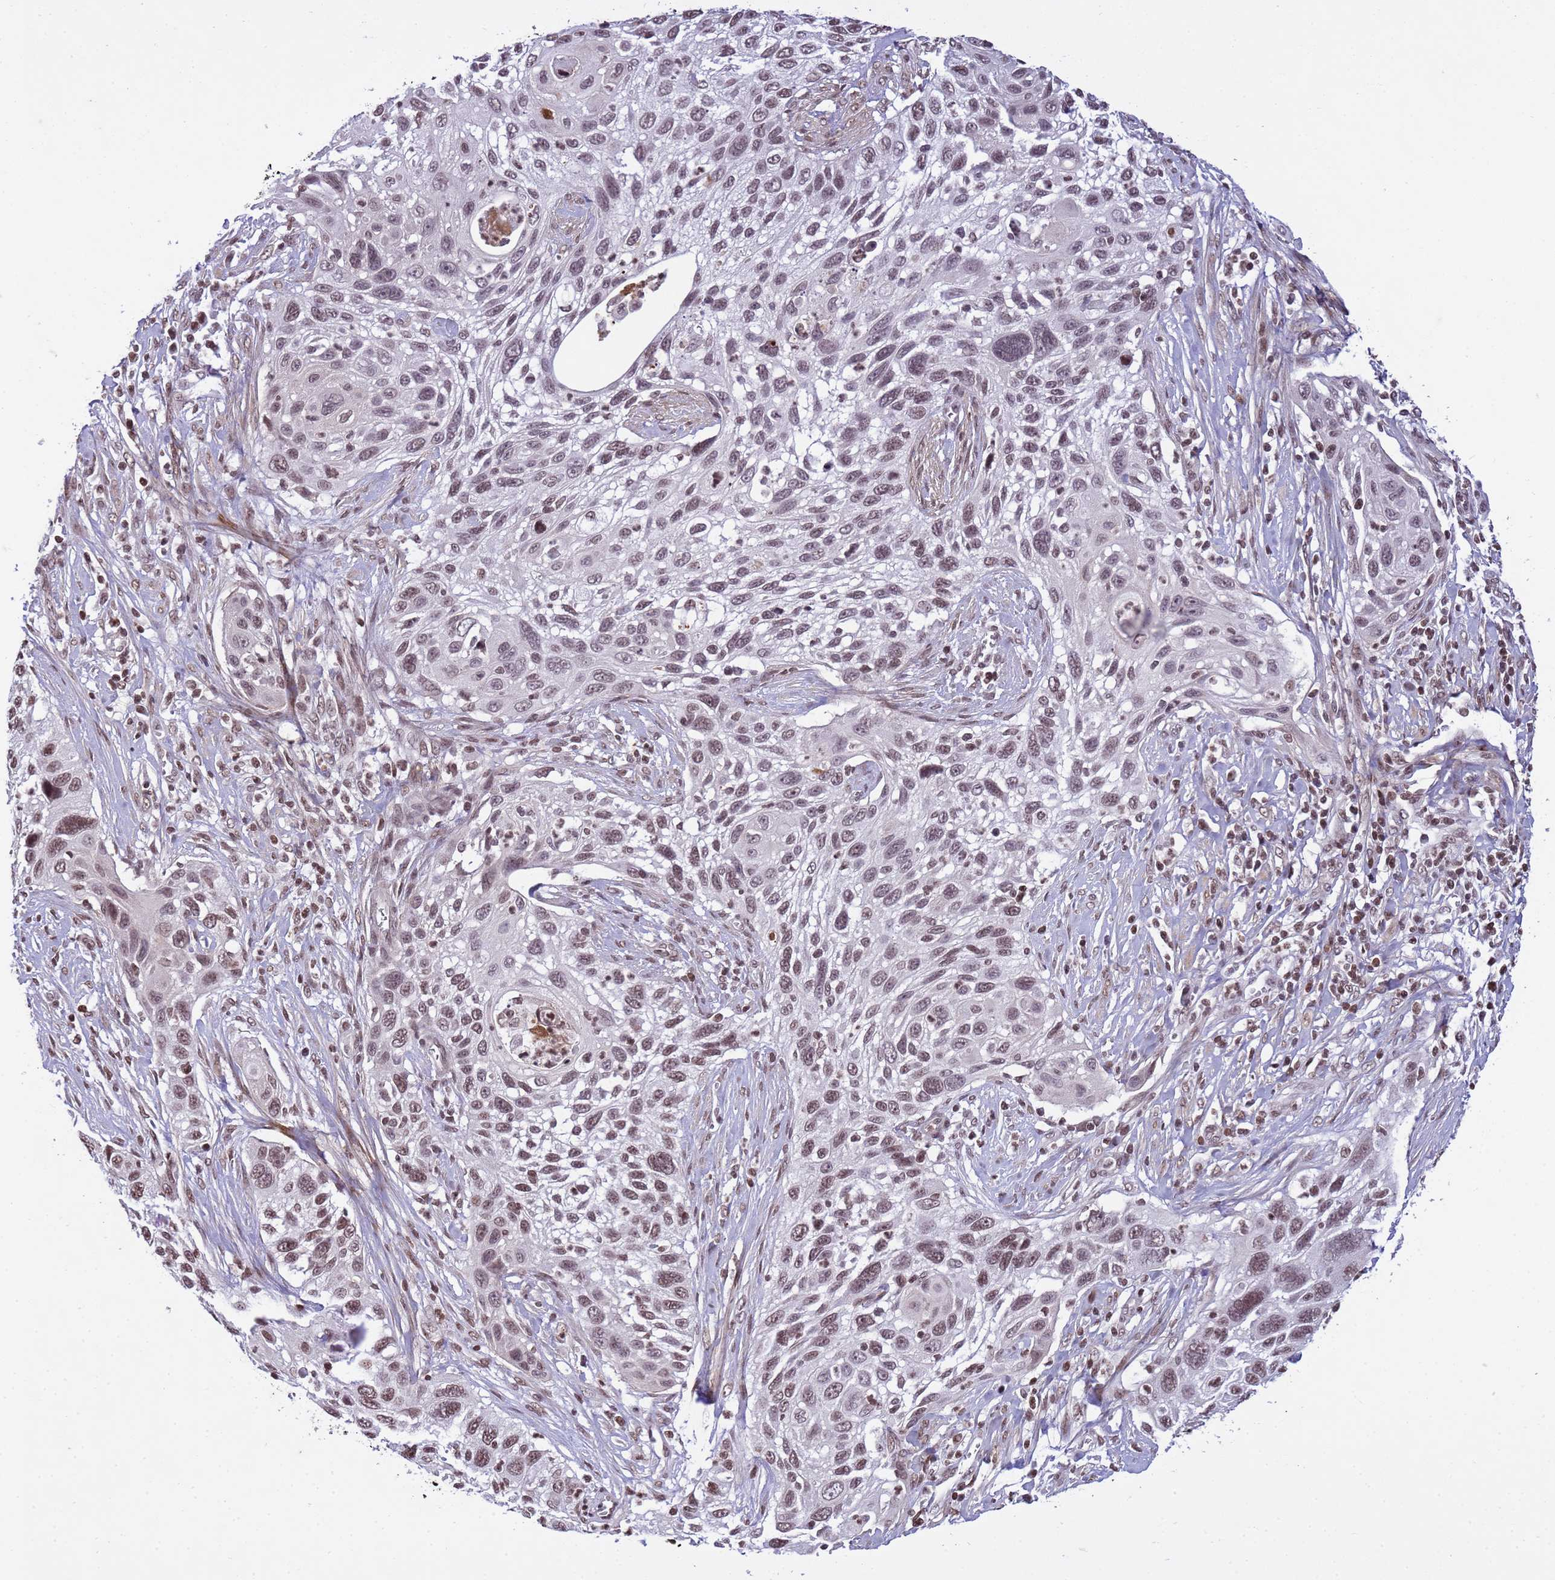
{"staining": {"intensity": "moderate", "quantity": "<25%", "location": "nuclear"}, "tissue": "cervical cancer", "cell_type": "Tumor cells", "image_type": "cancer", "snomed": [{"axis": "morphology", "description": "Squamous cell carcinoma, NOS"}, {"axis": "topography", "description": "Cervix"}], "caption": "IHC photomicrograph of human cervical cancer stained for a protein (brown), which exhibits low levels of moderate nuclear expression in approximately <25% of tumor cells.", "gene": "H3-3B", "patient": {"sex": "female", "age": 70}}